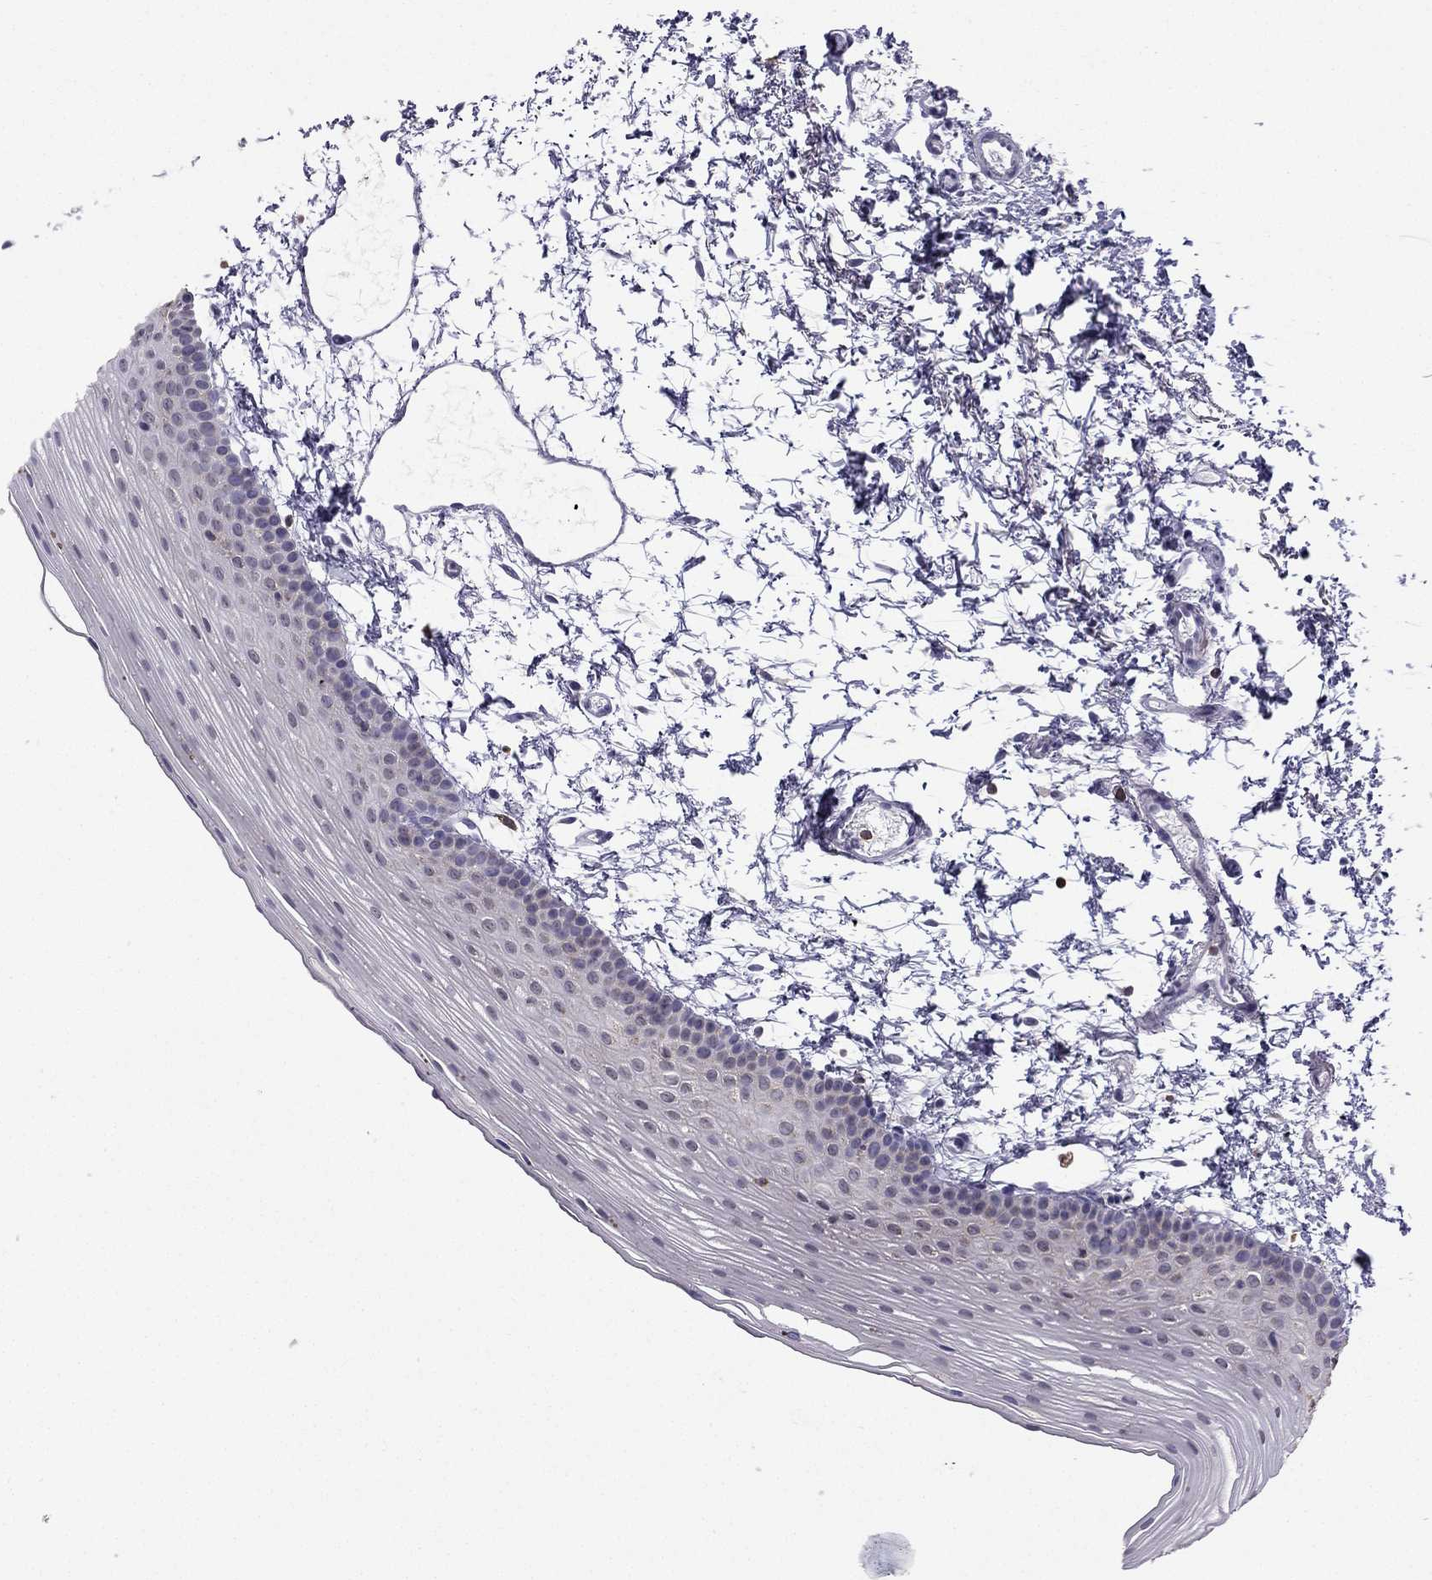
{"staining": {"intensity": "negative", "quantity": "none", "location": "none"}, "tissue": "oral mucosa", "cell_type": "Squamous epithelial cells", "image_type": "normal", "snomed": [{"axis": "morphology", "description": "Normal tissue, NOS"}, {"axis": "topography", "description": "Oral tissue"}], "caption": "Normal oral mucosa was stained to show a protein in brown. There is no significant staining in squamous epithelial cells.", "gene": "CCK", "patient": {"sex": "female", "age": 57}}